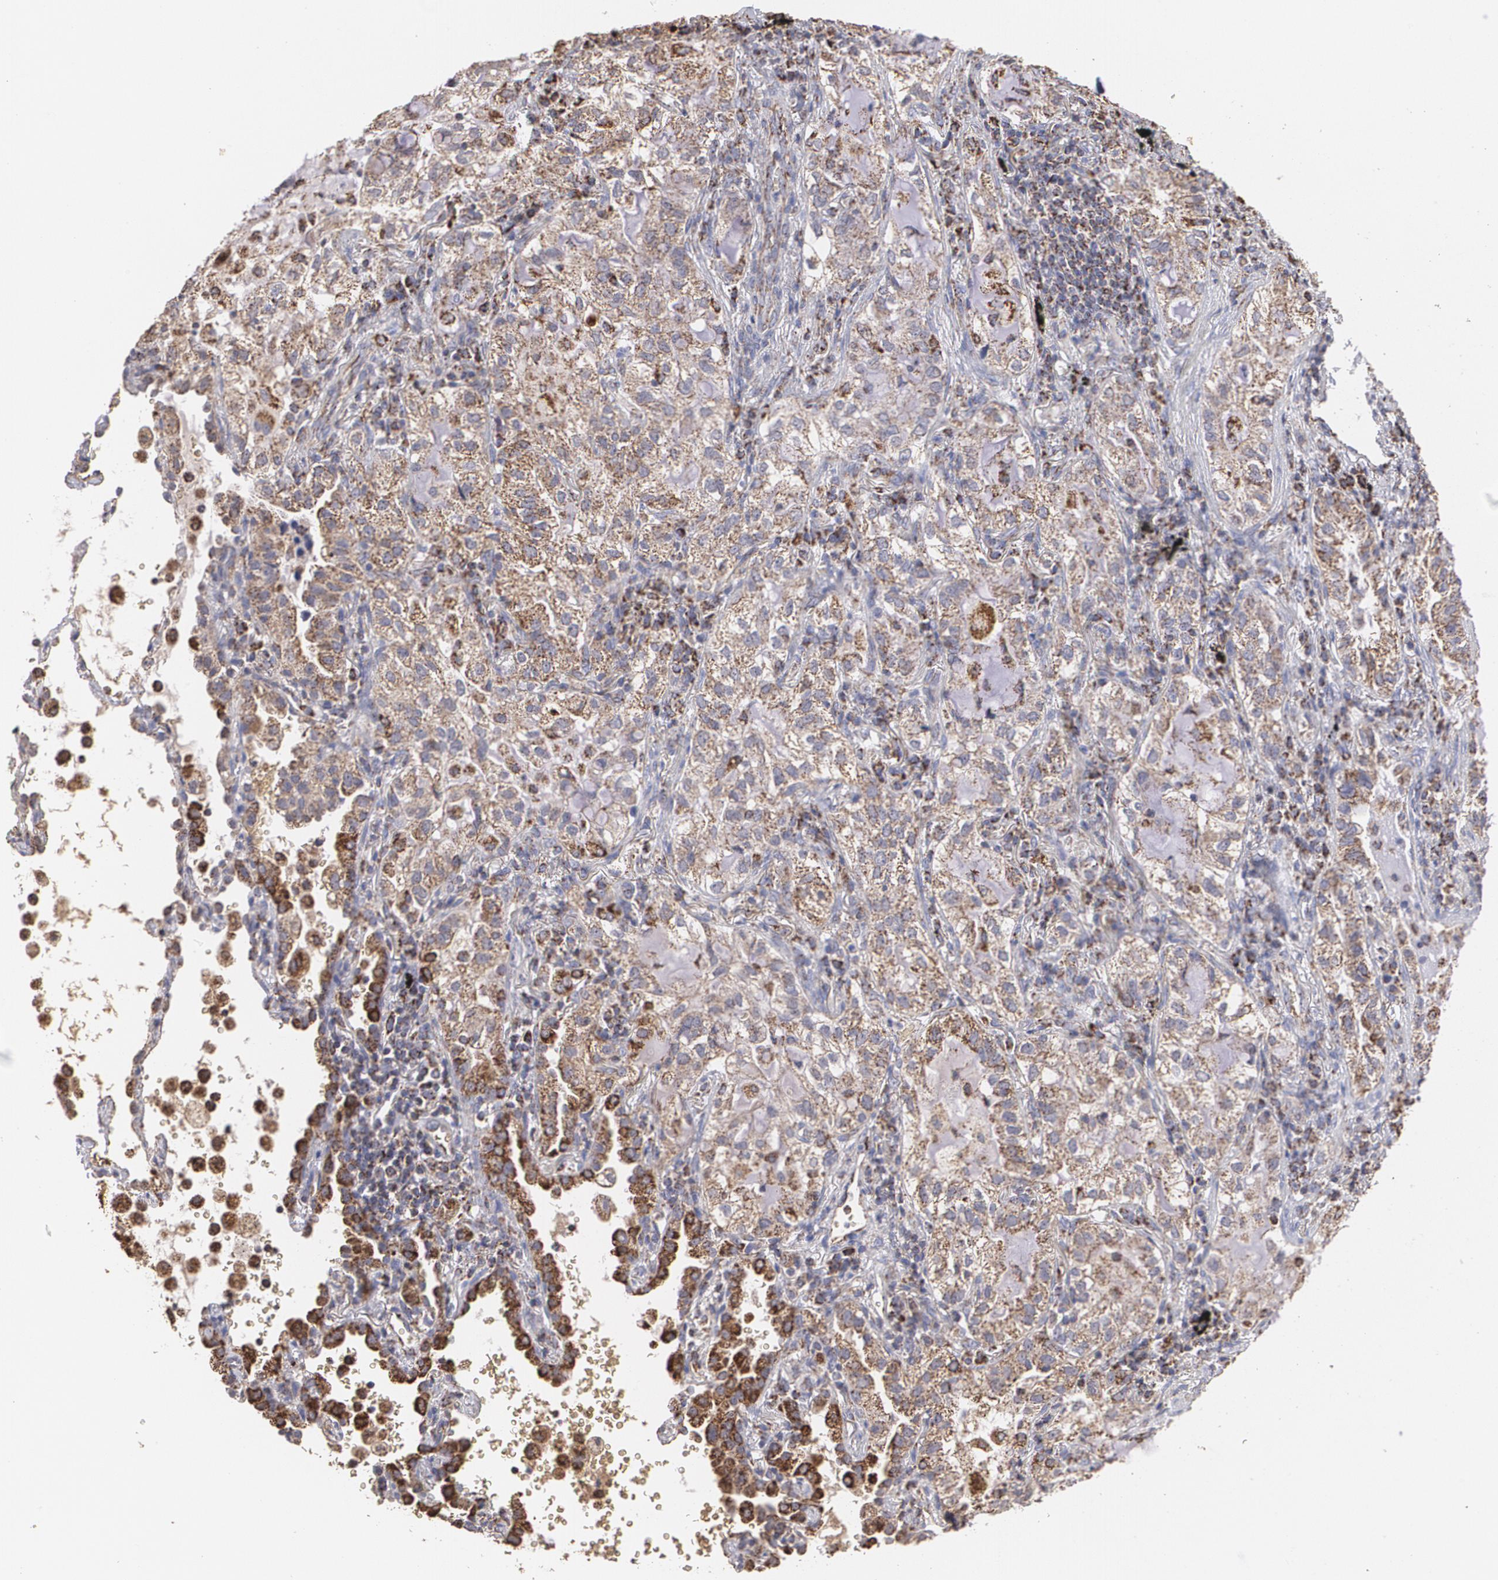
{"staining": {"intensity": "moderate", "quantity": "25%-75%", "location": "cytoplasmic/membranous"}, "tissue": "lung cancer", "cell_type": "Tumor cells", "image_type": "cancer", "snomed": [{"axis": "morphology", "description": "Adenocarcinoma, NOS"}, {"axis": "topography", "description": "Lung"}], "caption": "Lung adenocarcinoma tissue reveals moderate cytoplasmic/membranous staining in about 25%-75% of tumor cells, visualized by immunohistochemistry.", "gene": "HSPD1", "patient": {"sex": "female", "age": 50}}